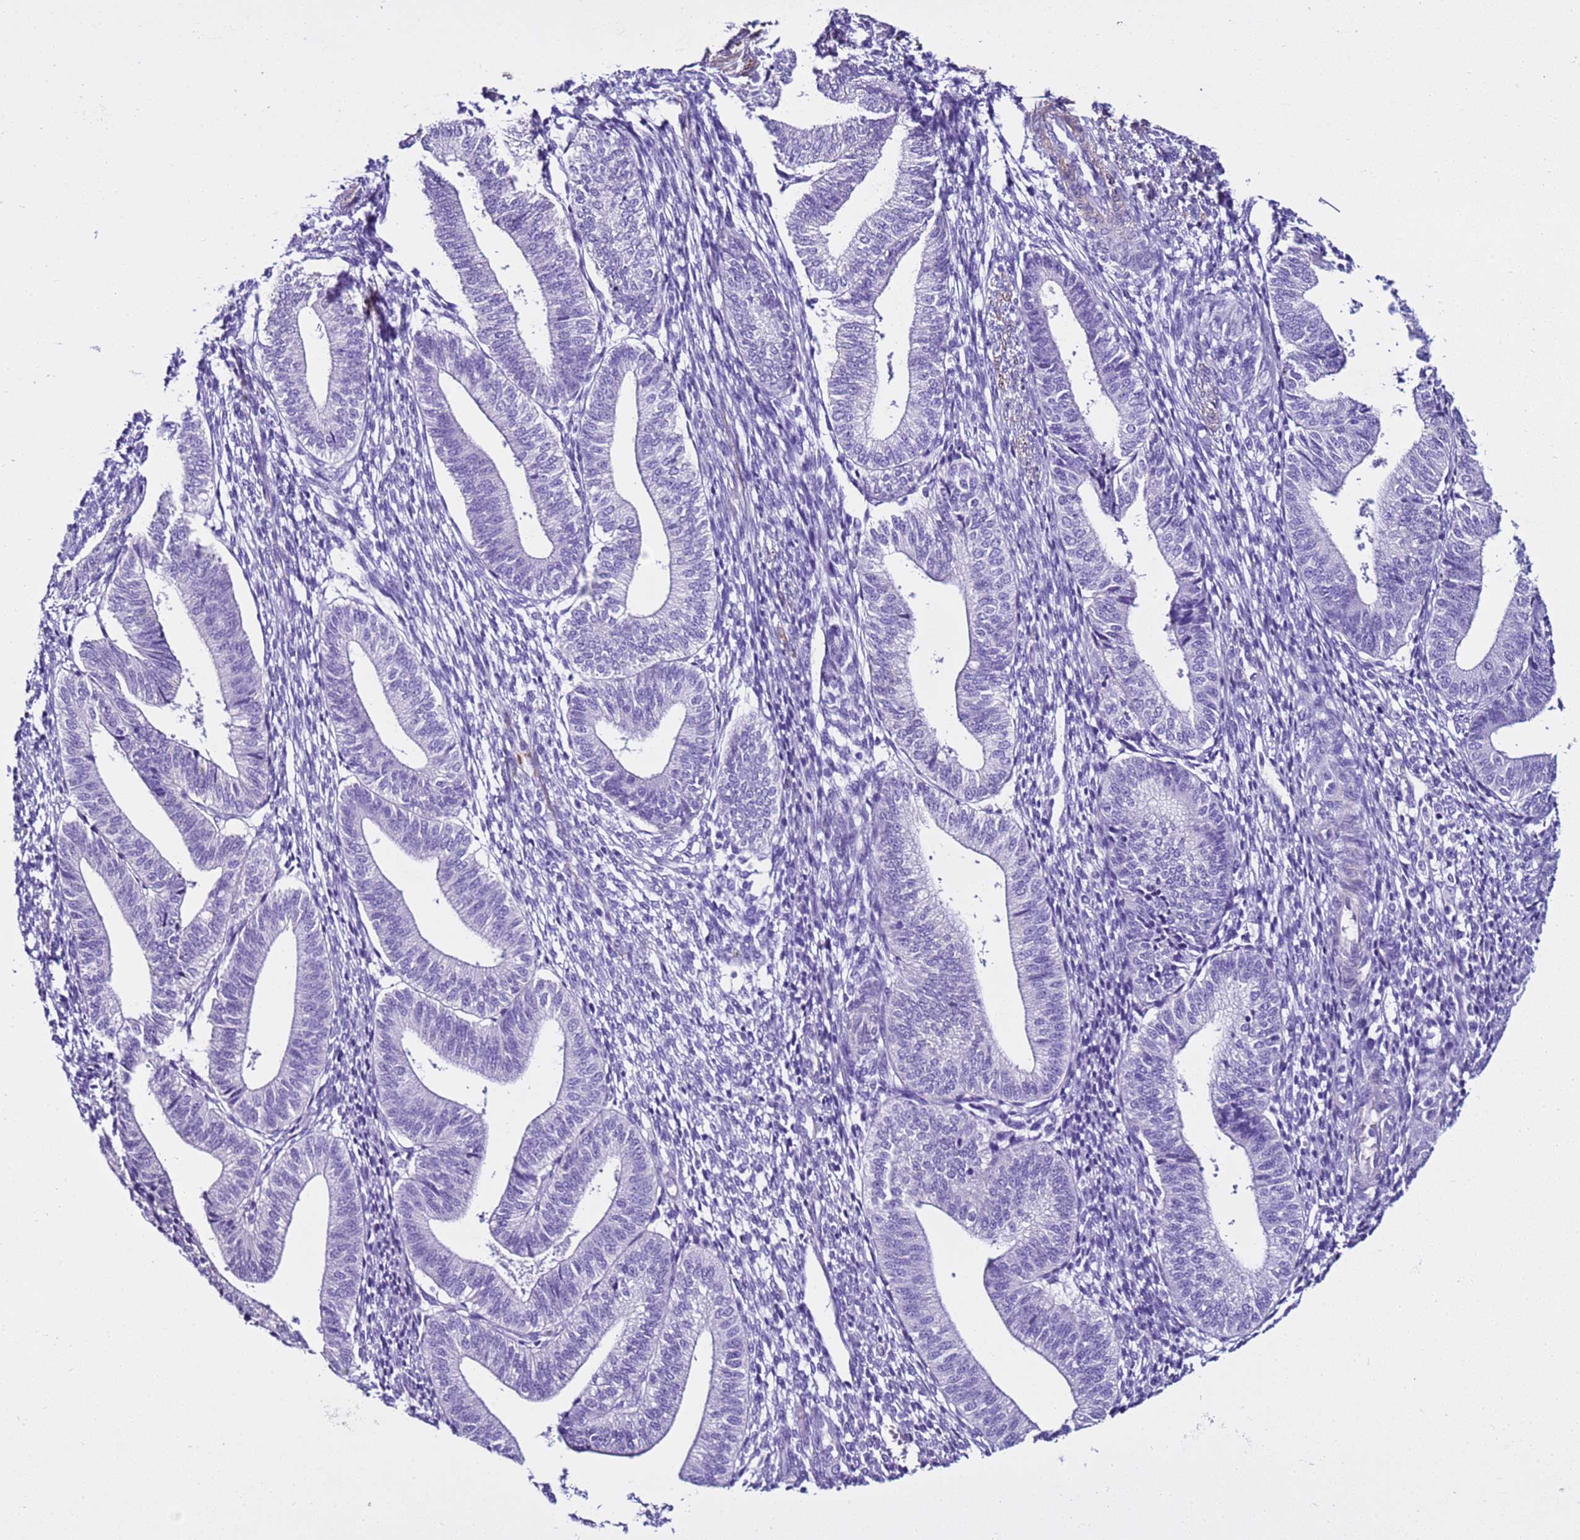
{"staining": {"intensity": "negative", "quantity": "none", "location": "none"}, "tissue": "endometrium", "cell_type": "Cells in endometrial stroma", "image_type": "normal", "snomed": [{"axis": "morphology", "description": "Normal tissue, NOS"}, {"axis": "topography", "description": "Endometrium"}], "caption": "Protein analysis of benign endometrium reveals no significant positivity in cells in endometrial stroma.", "gene": "LCMT1", "patient": {"sex": "female", "age": 34}}